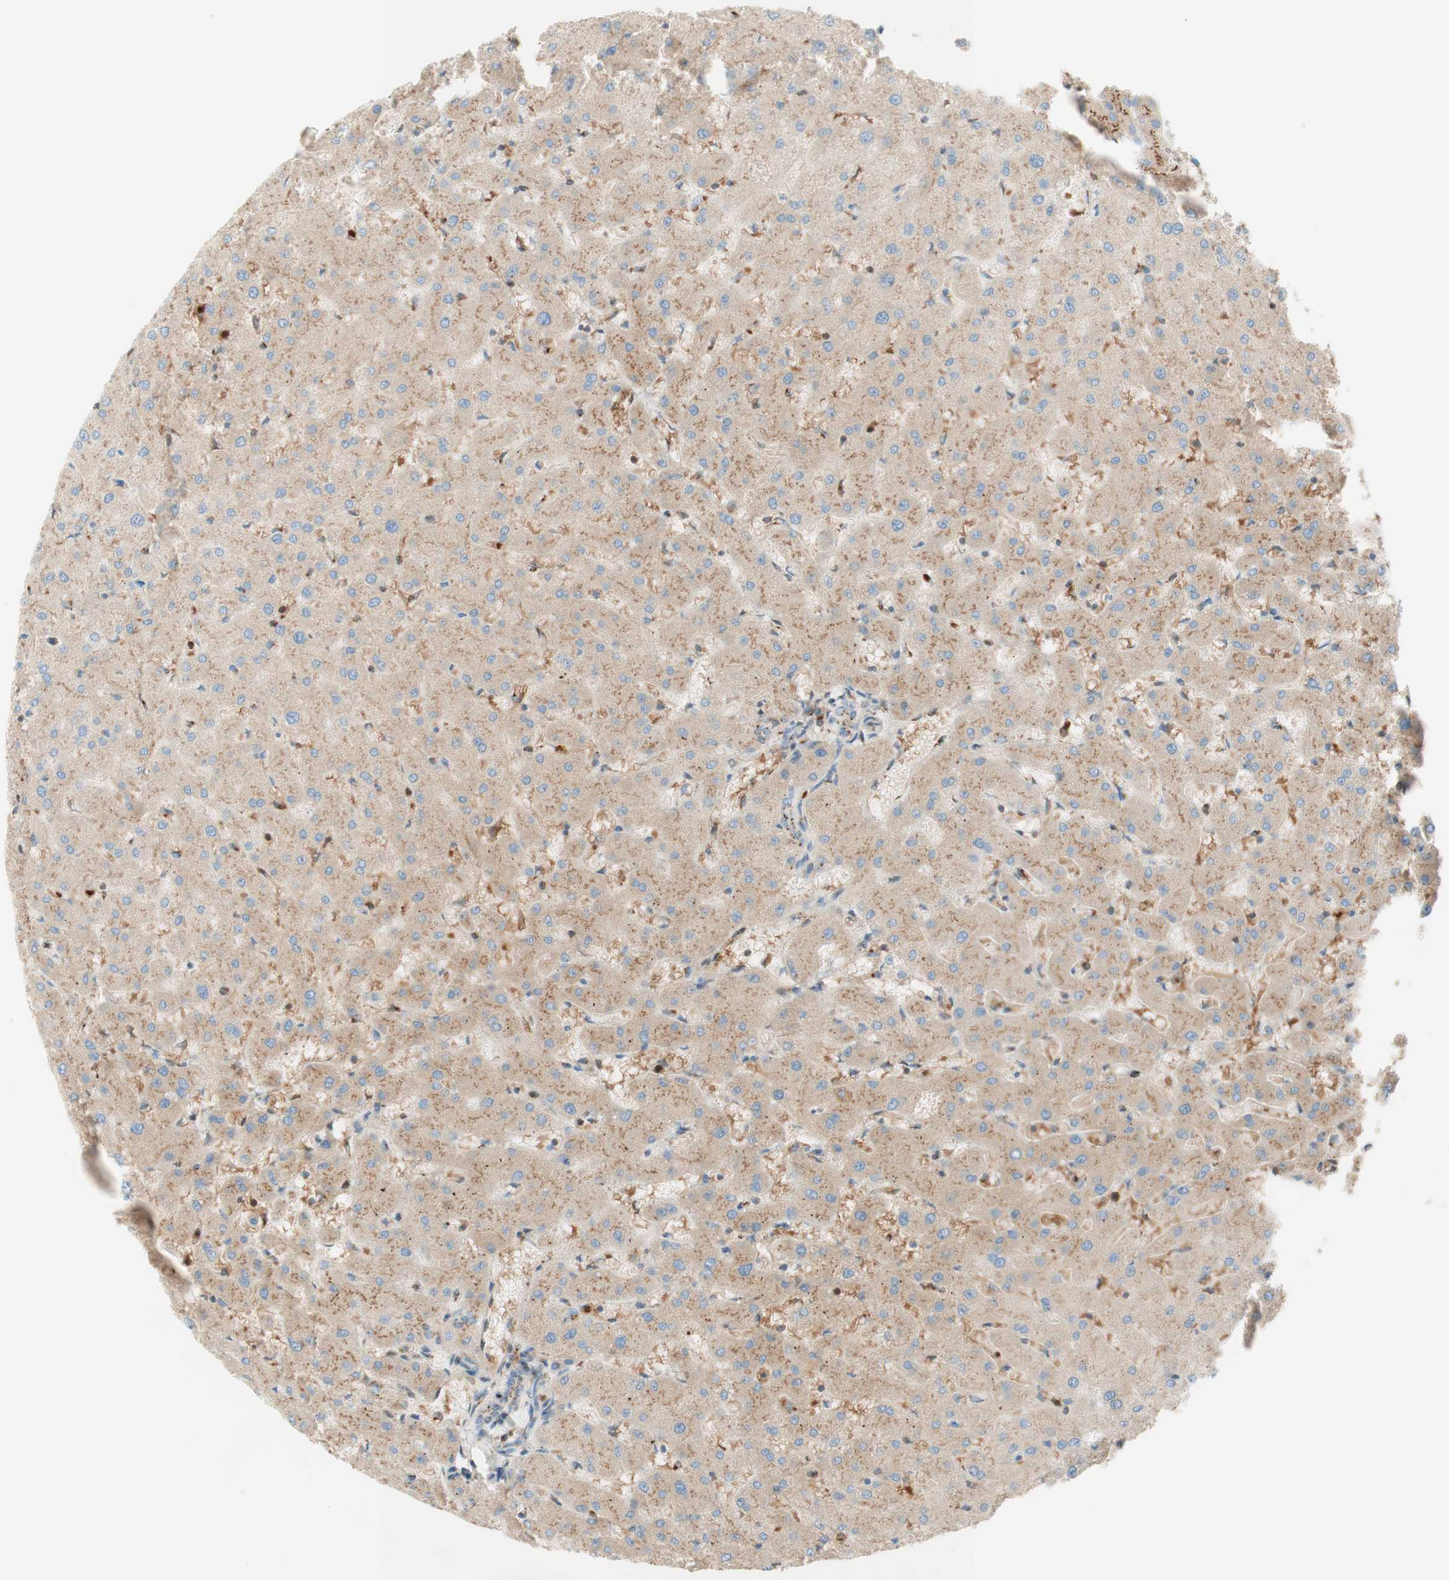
{"staining": {"intensity": "moderate", "quantity": "25%-75%", "location": "cytoplasmic/membranous"}, "tissue": "liver", "cell_type": "Cholangiocytes", "image_type": "normal", "snomed": [{"axis": "morphology", "description": "Normal tissue, NOS"}, {"axis": "topography", "description": "Liver"}], "caption": "Immunohistochemistry (IHC) histopathology image of benign liver: human liver stained using IHC reveals medium levels of moderate protein expression localized specifically in the cytoplasmic/membranous of cholangiocytes, appearing as a cytoplasmic/membranous brown color.", "gene": "GOLGB1", "patient": {"sex": "female", "age": 63}}